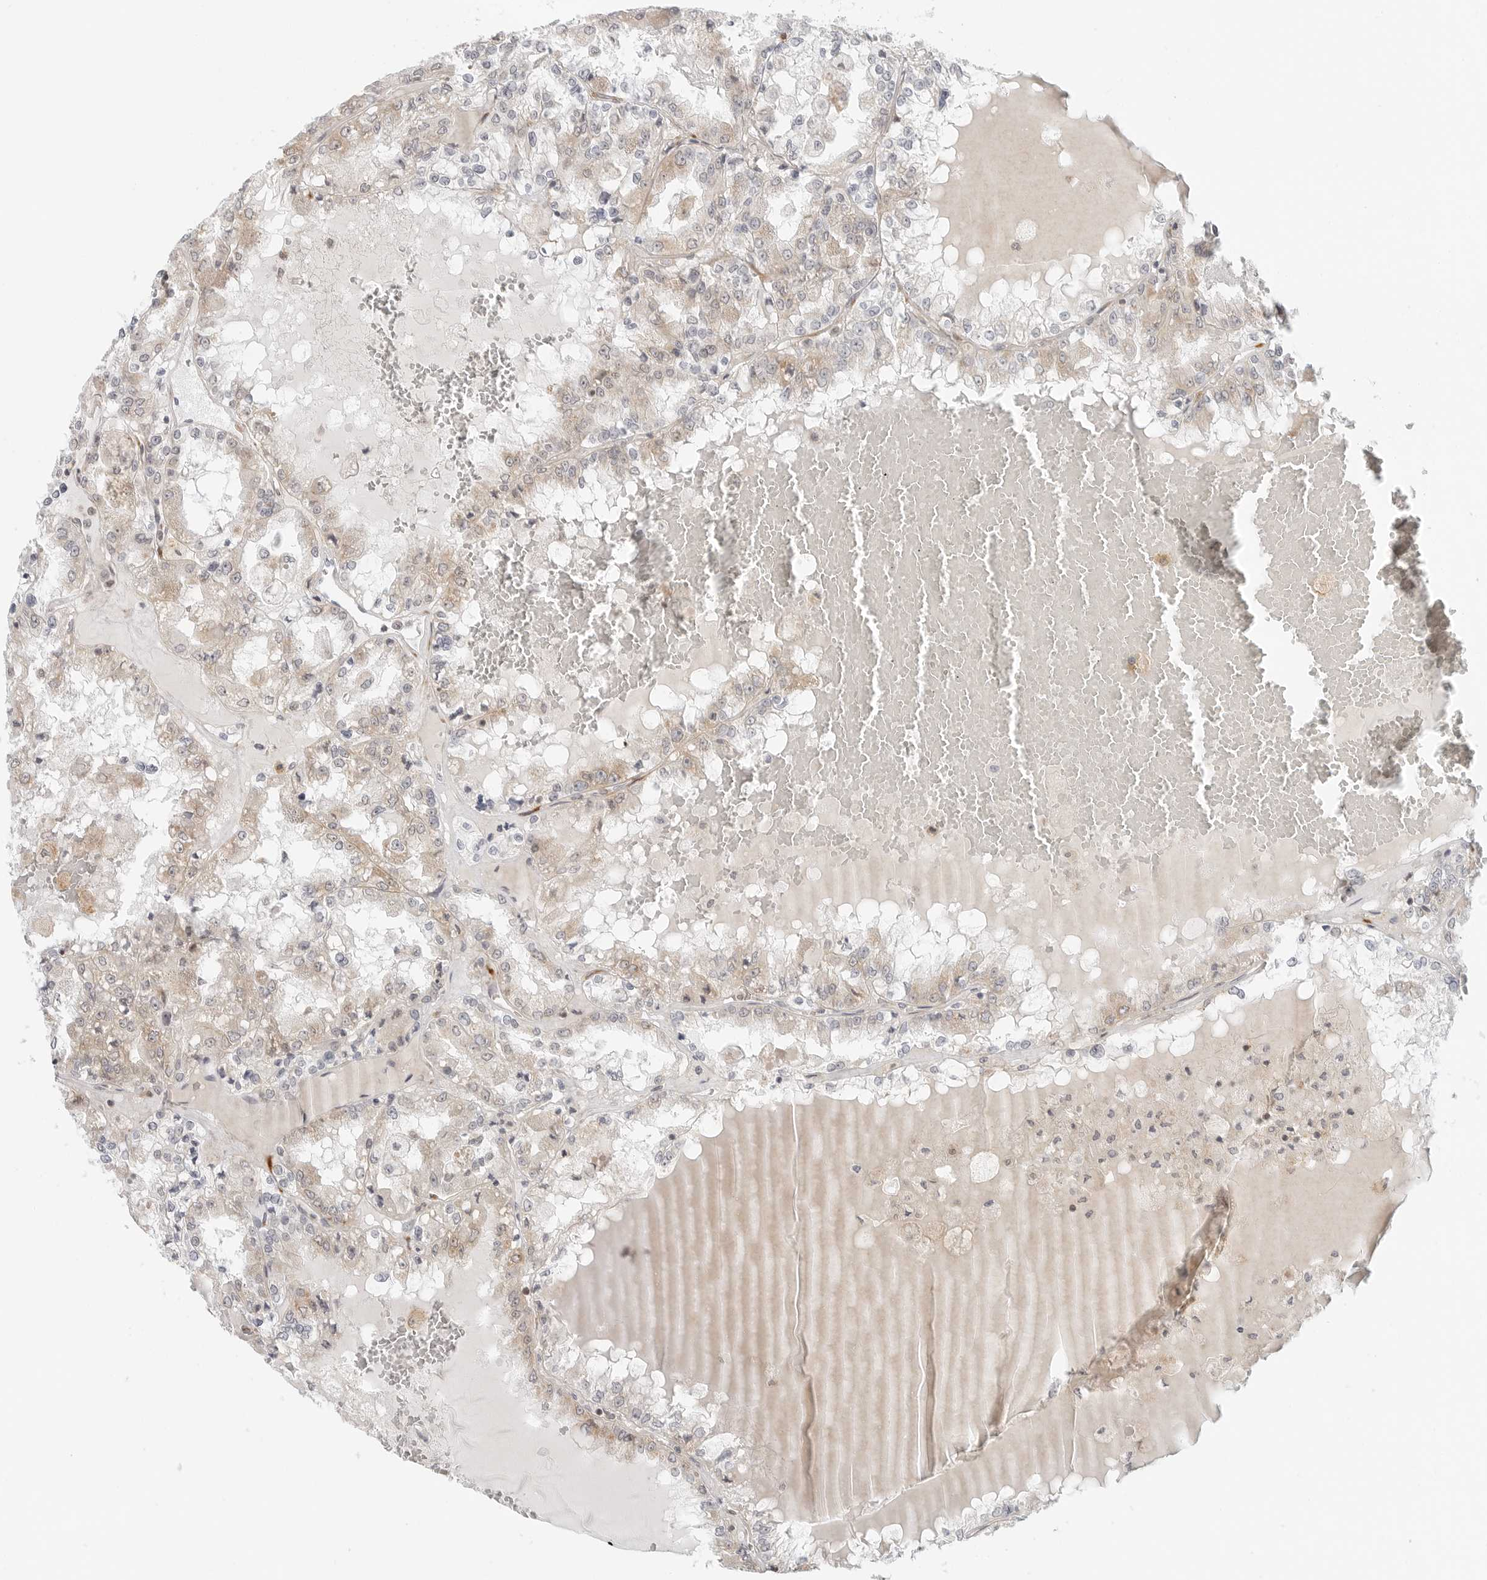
{"staining": {"intensity": "weak", "quantity": "25%-75%", "location": "cytoplasmic/membranous"}, "tissue": "renal cancer", "cell_type": "Tumor cells", "image_type": "cancer", "snomed": [{"axis": "morphology", "description": "Adenocarcinoma, NOS"}, {"axis": "topography", "description": "Kidney"}], "caption": "Protein staining of renal cancer (adenocarcinoma) tissue displays weak cytoplasmic/membranous positivity in about 25%-75% of tumor cells.", "gene": "C1QTNF1", "patient": {"sex": "female", "age": 56}}